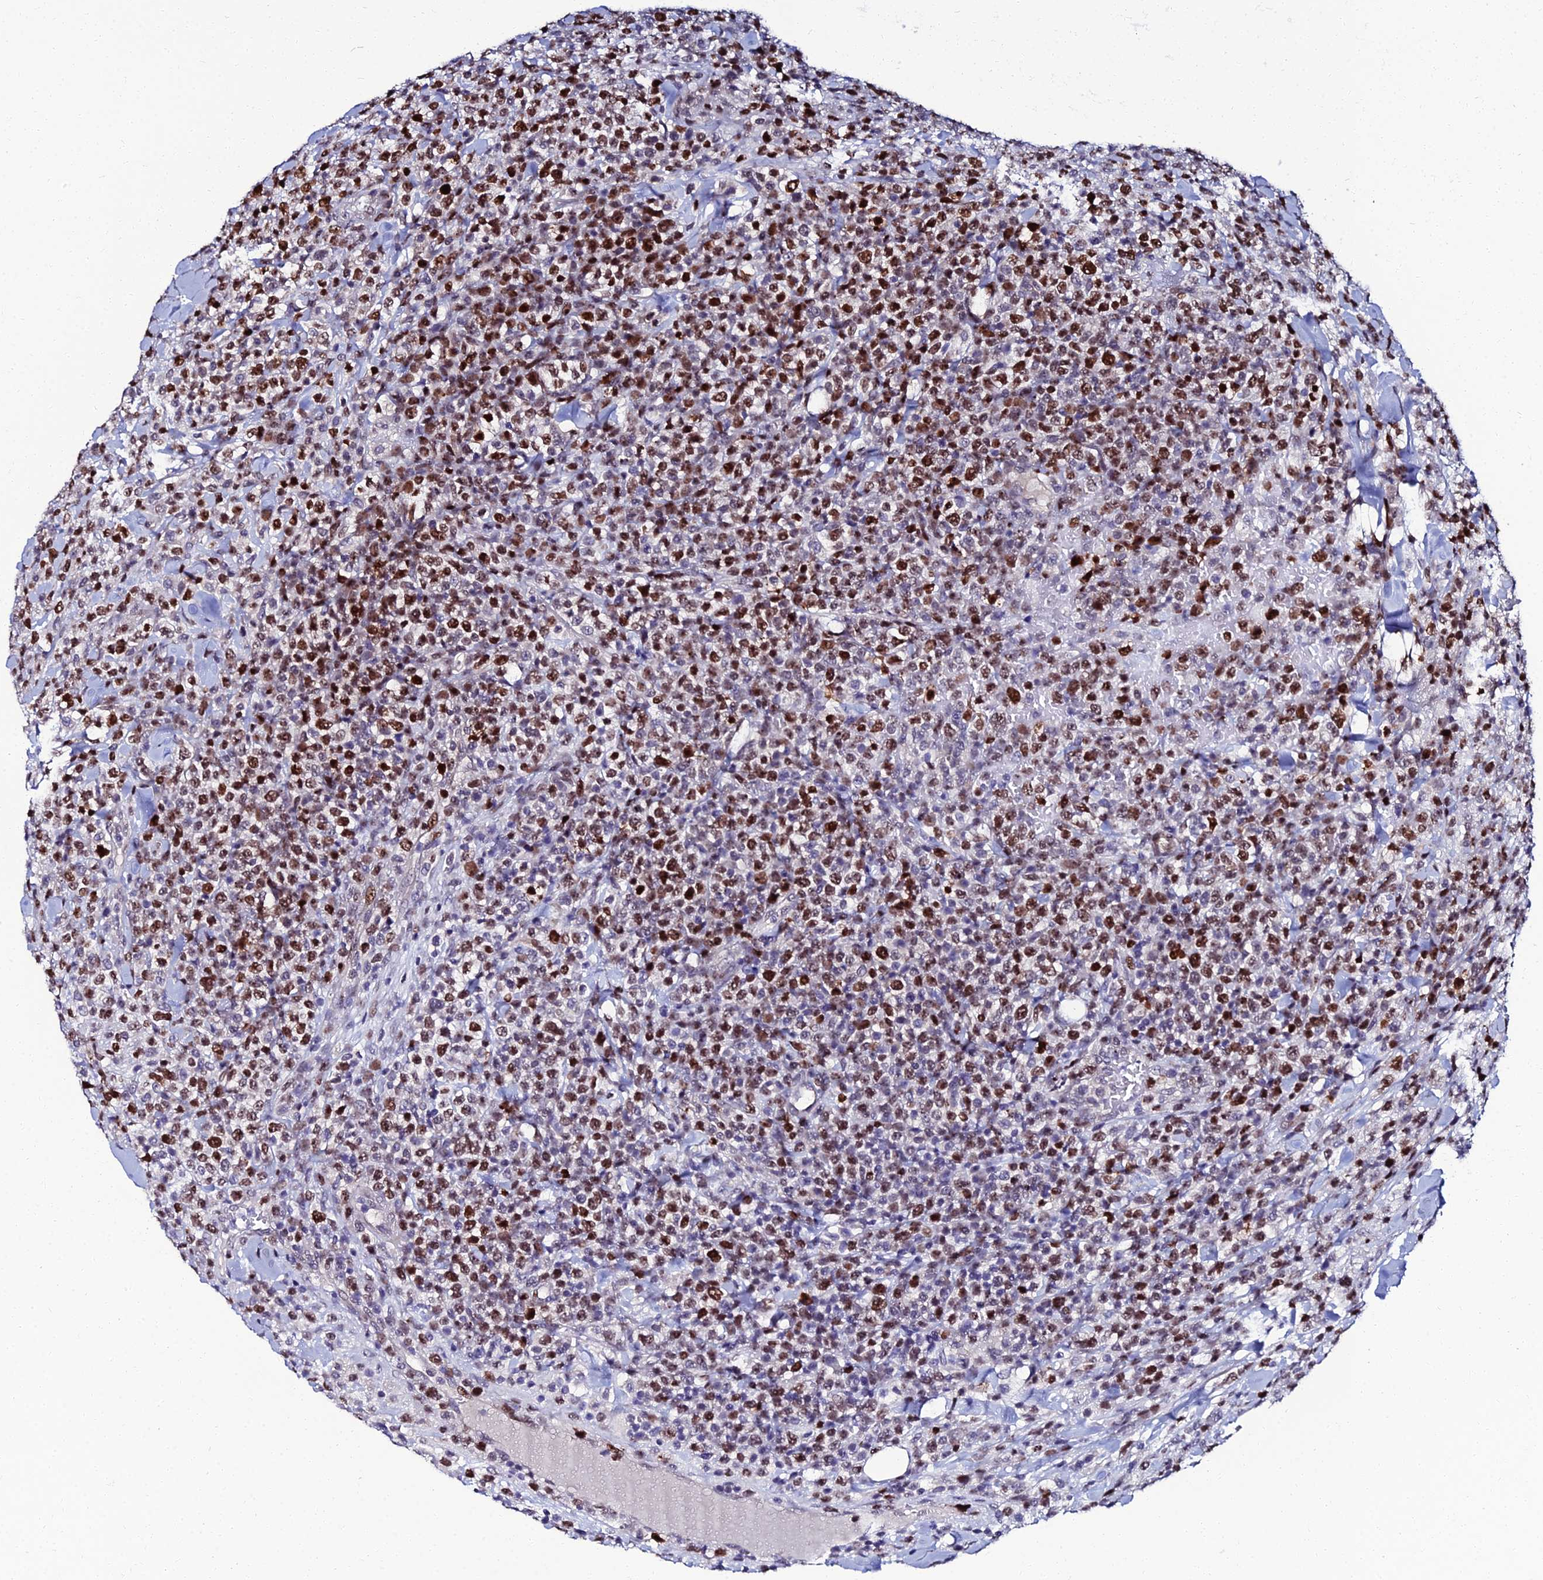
{"staining": {"intensity": "strong", "quantity": "25%-75%", "location": "nuclear"}, "tissue": "lymphoma", "cell_type": "Tumor cells", "image_type": "cancer", "snomed": [{"axis": "morphology", "description": "Malignant lymphoma, non-Hodgkin's type, High grade"}, {"axis": "topography", "description": "Colon"}], "caption": "Tumor cells show high levels of strong nuclear expression in about 25%-75% of cells in human high-grade malignant lymphoma, non-Hodgkin's type.", "gene": "TAF9B", "patient": {"sex": "female", "age": 53}}